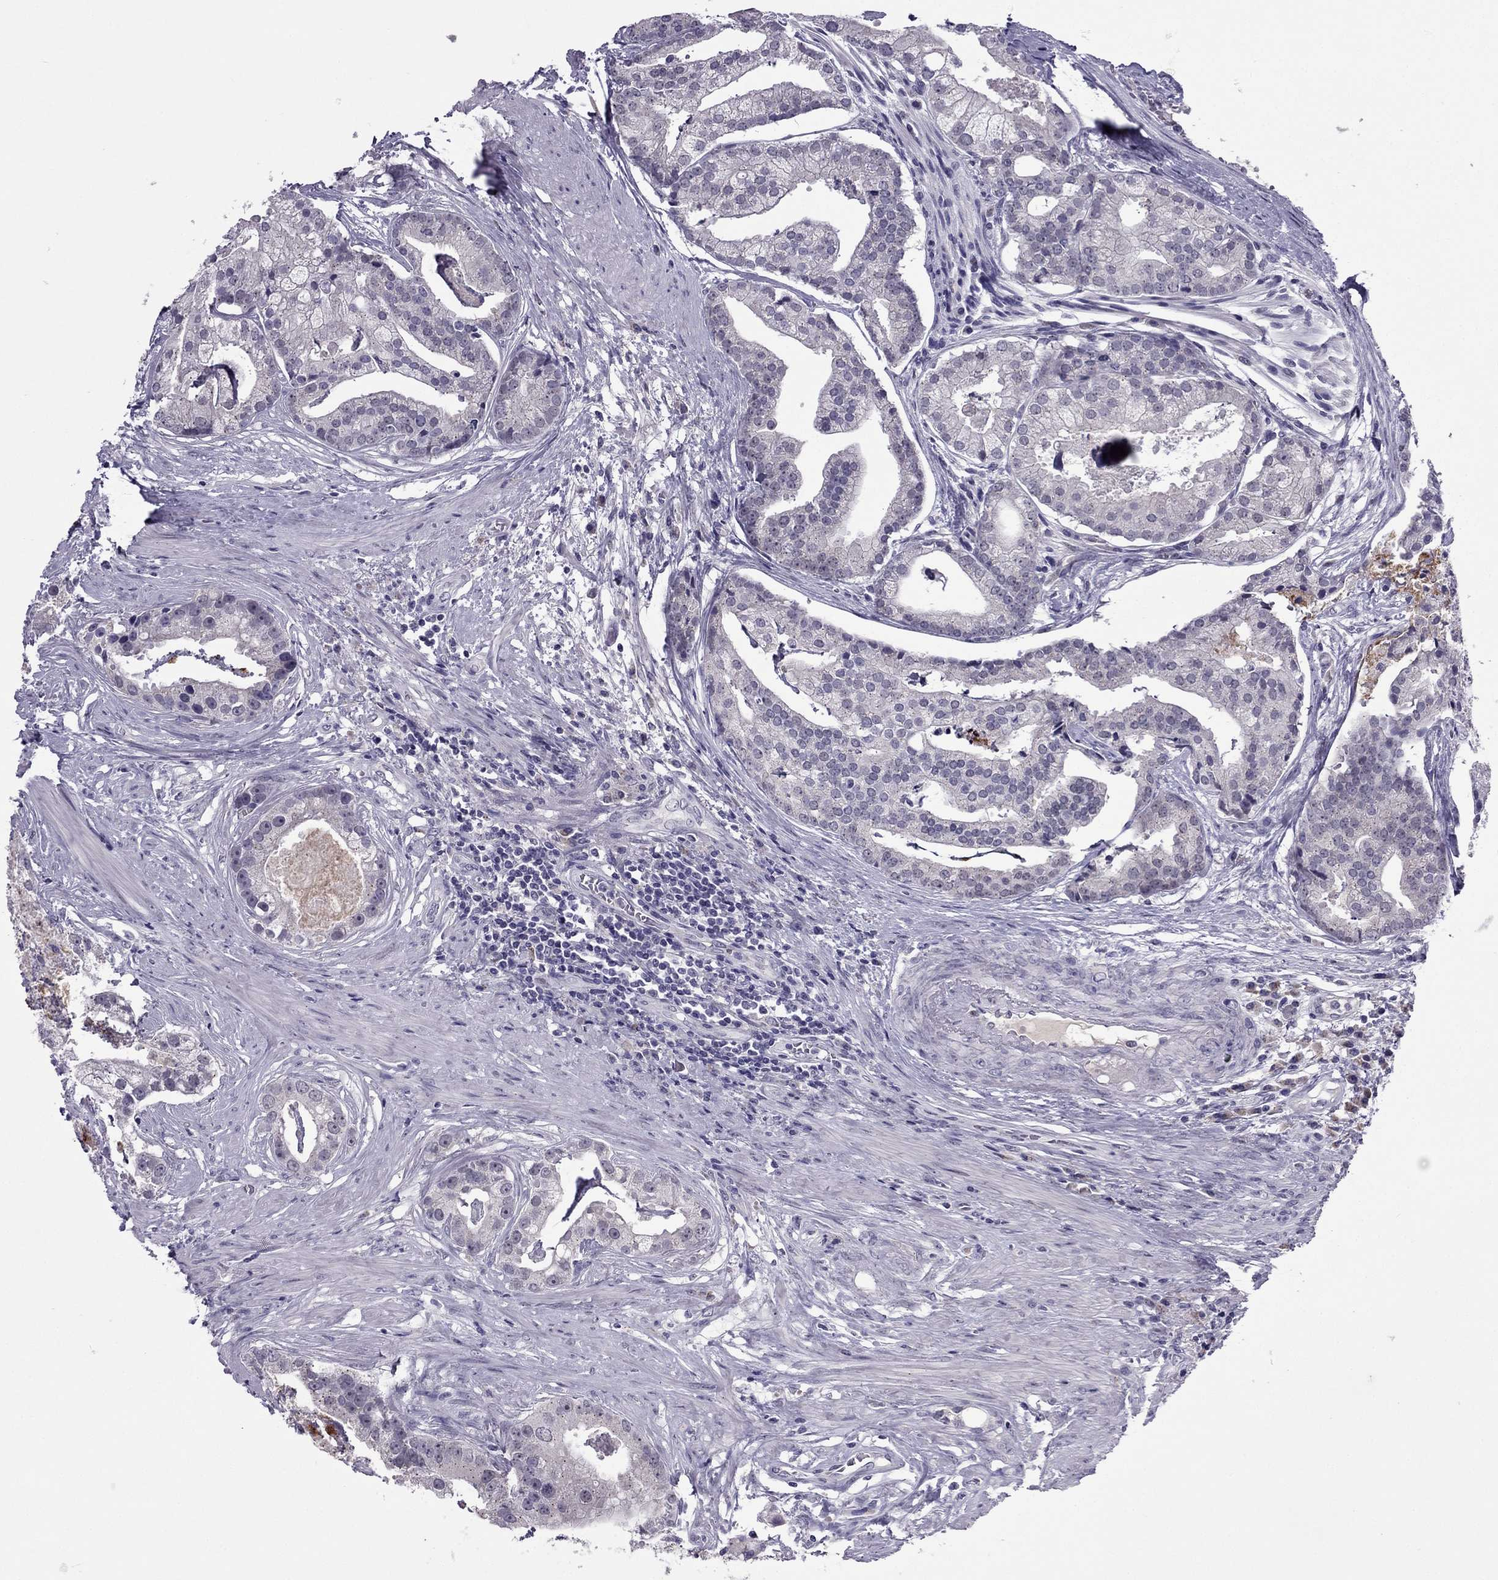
{"staining": {"intensity": "negative", "quantity": "none", "location": "none"}, "tissue": "prostate cancer", "cell_type": "Tumor cells", "image_type": "cancer", "snomed": [{"axis": "morphology", "description": "Adenocarcinoma, NOS"}, {"axis": "topography", "description": "Prostate and seminal vesicle, NOS"}, {"axis": "topography", "description": "Prostate"}], "caption": "There is no significant staining in tumor cells of prostate cancer (adenocarcinoma).", "gene": "MYBPH", "patient": {"sex": "male", "age": 44}}